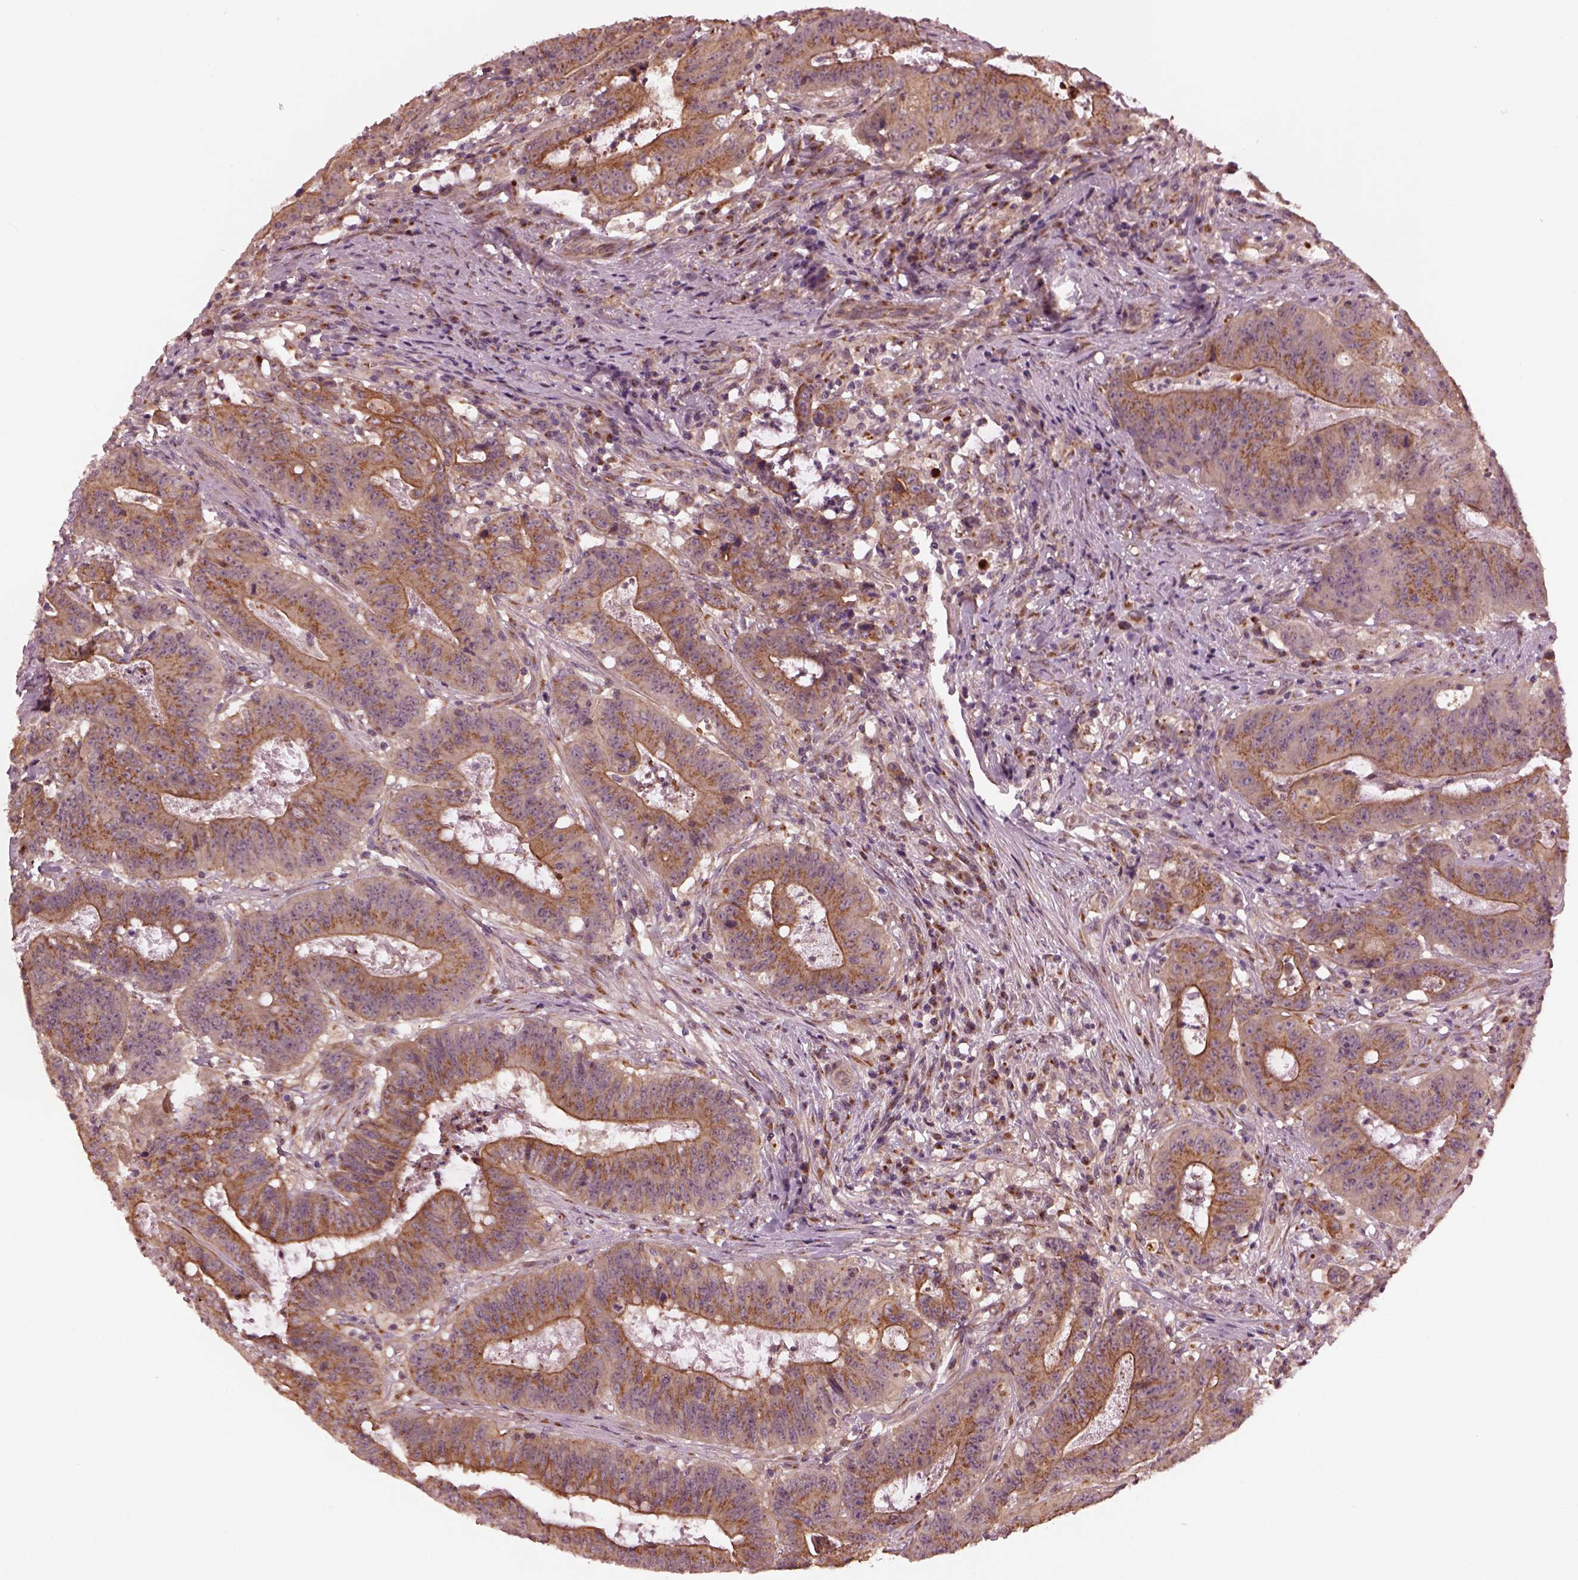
{"staining": {"intensity": "moderate", "quantity": "25%-75%", "location": "cytoplasmic/membranous"}, "tissue": "colorectal cancer", "cell_type": "Tumor cells", "image_type": "cancer", "snomed": [{"axis": "morphology", "description": "Adenocarcinoma, NOS"}, {"axis": "topography", "description": "Colon"}], "caption": "A brown stain labels moderate cytoplasmic/membranous expression of a protein in adenocarcinoma (colorectal) tumor cells.", "gene": "RUFY3", "patient": {"sex": "male", "age": 33}}